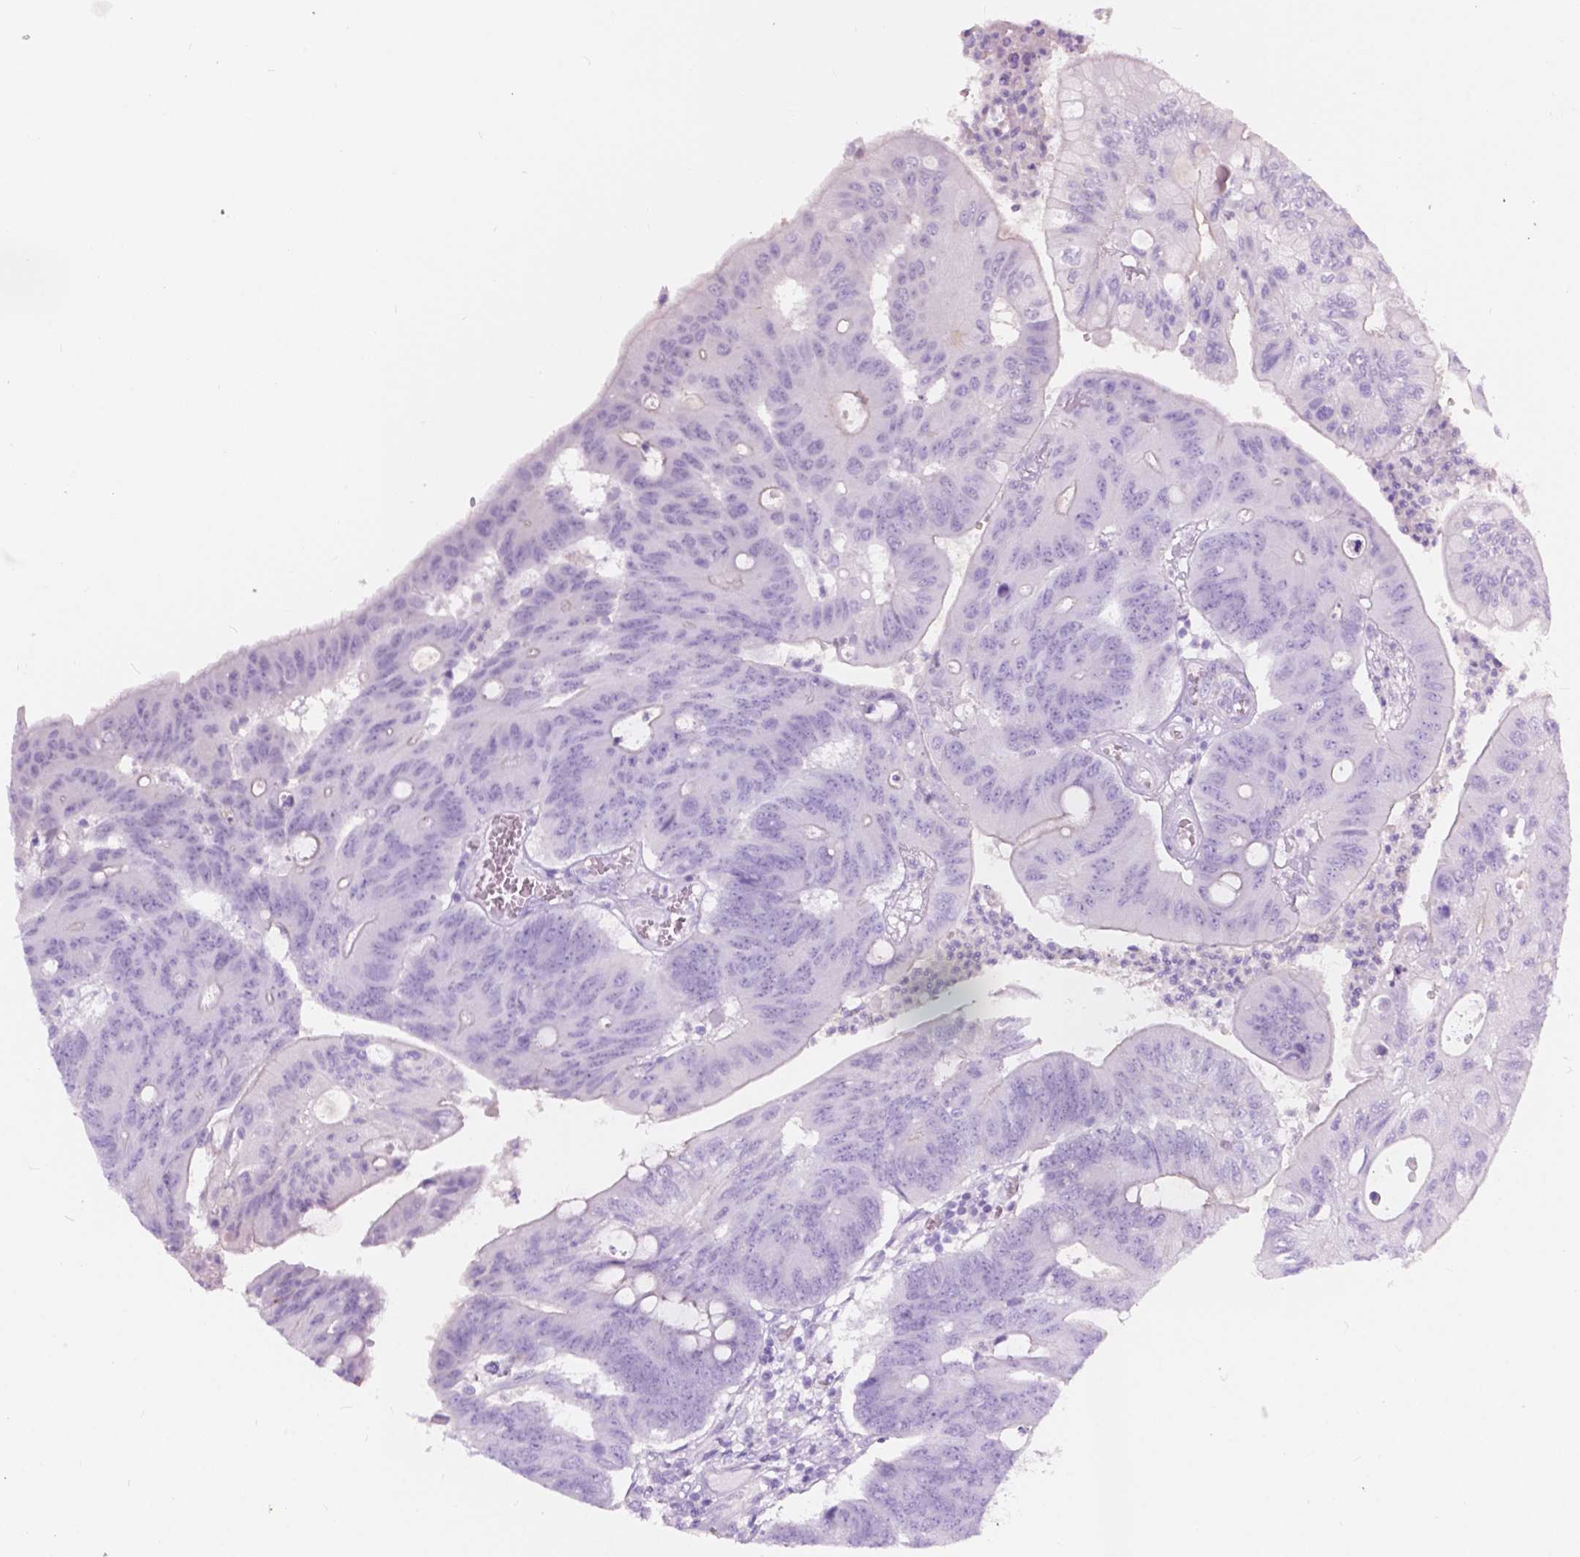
{"staining": {"intensity": "negative", "quantity": "none", "location": "none"}, "tissue": "colorectal cancer", "cell_type": "Tumor cells", "image_type": "cancer", "snomed": [{"axis": "morphology", "description": "Adenocarcinoma, NOS"}, {"axis": "topography", "description": "Colon"}], "caption": "IHC micrograph of neoplastic tissue: colorectal adenocarcinoma stained with DAB displays no significant protein positivity in tumor cells.", "gene": "CUZD1", "patient": {"sex": "male", "age": 65}}